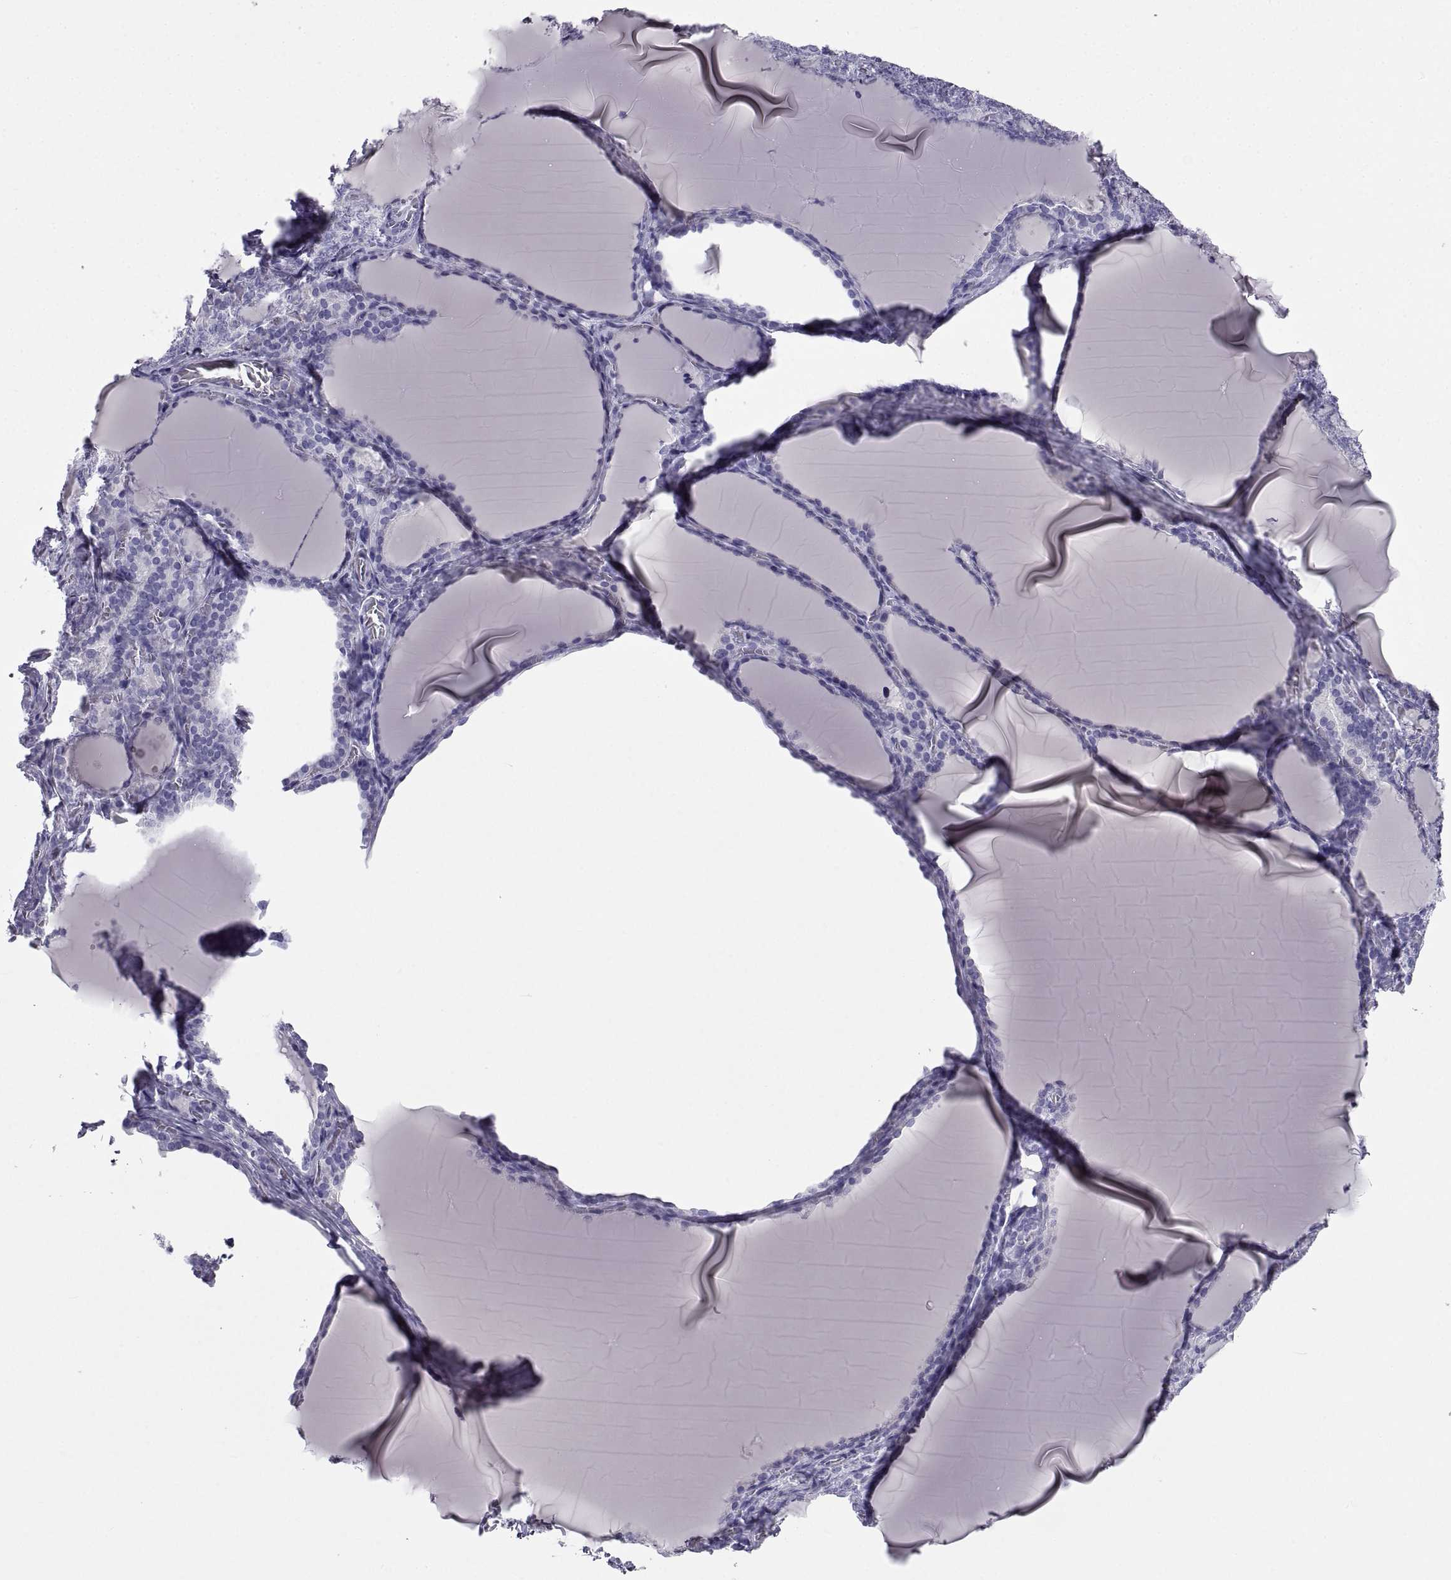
{"staining": {"intensity": "negative", "quantity": "none", "location": "none"}, "tissue": "thyroid gland", "cell_type": "Glandular cells", "image_type": "normal", "snomed": [{"axis": "morphology", "description": "Normal tissue, NOS"}, {"axis": "morphology", "description": "Hyperplasia, NOS"}, {"axis": "topography", "description": "Thyroid gland"}], "caption": "The photomicrograph reveals no staining of glandular cells in unremarkable thyroid gland.", "gene": "PCSK1N", "patient": {"sex": "female", "age": 27}}